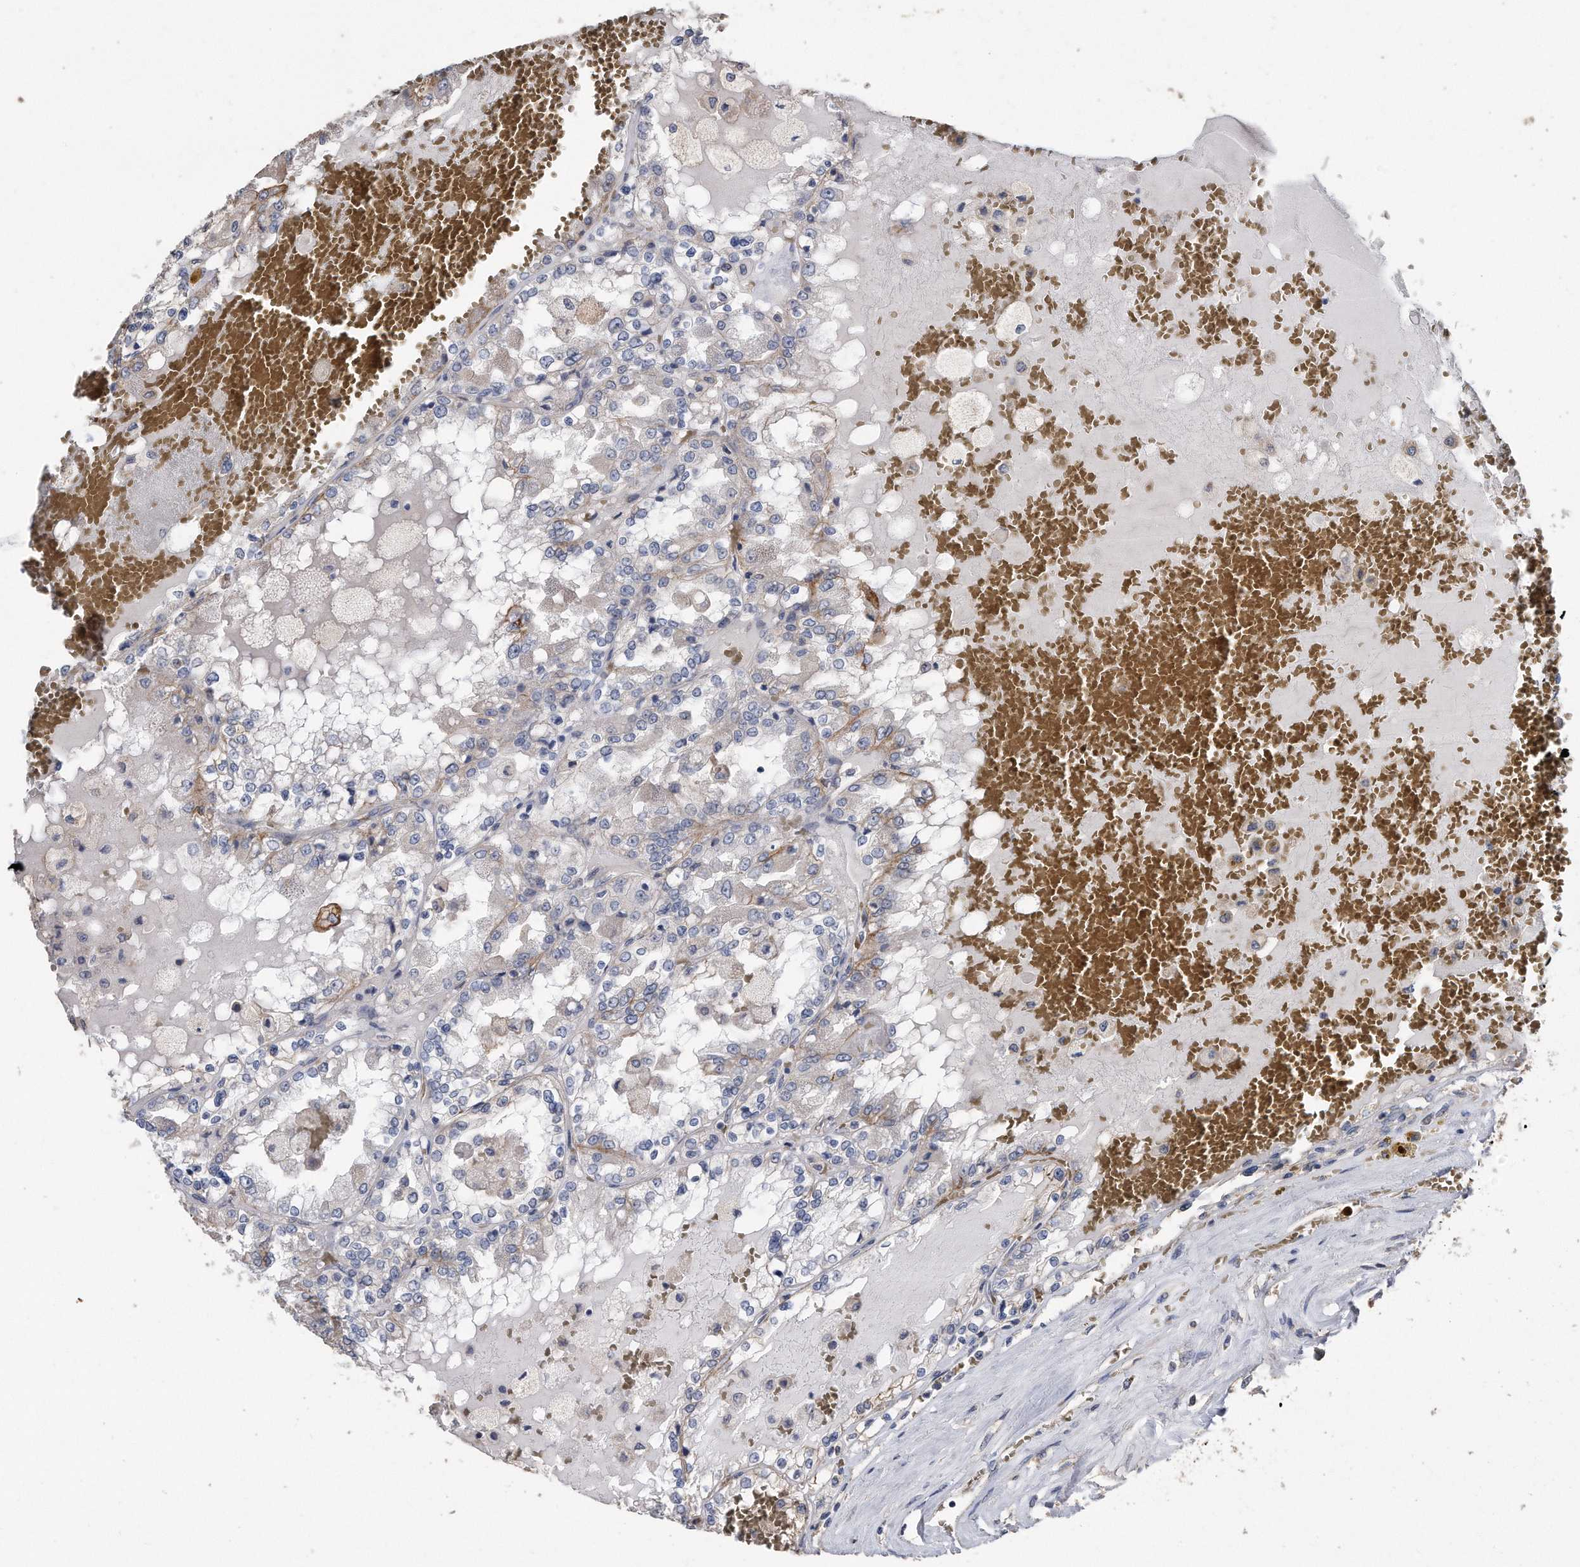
{"staining": {"intensity": "negative", "quantity": "none", "location": "none"}, "tissue": "renal cancer", "cell_type": "Tumor cells", "image_type": "cancer", "snomed": [{"axis": "morphology", "description": "Adenocarcinoma, NOS"}, {"axis": "topography", "description": "Kidney"}], "caption": "Adenocarcinoma (renal) stained for a protein using immunohistochemistry displays no expression tumor cells.", "gene": "CDCP1", "patient": {"sex": "female", "age": 56}}